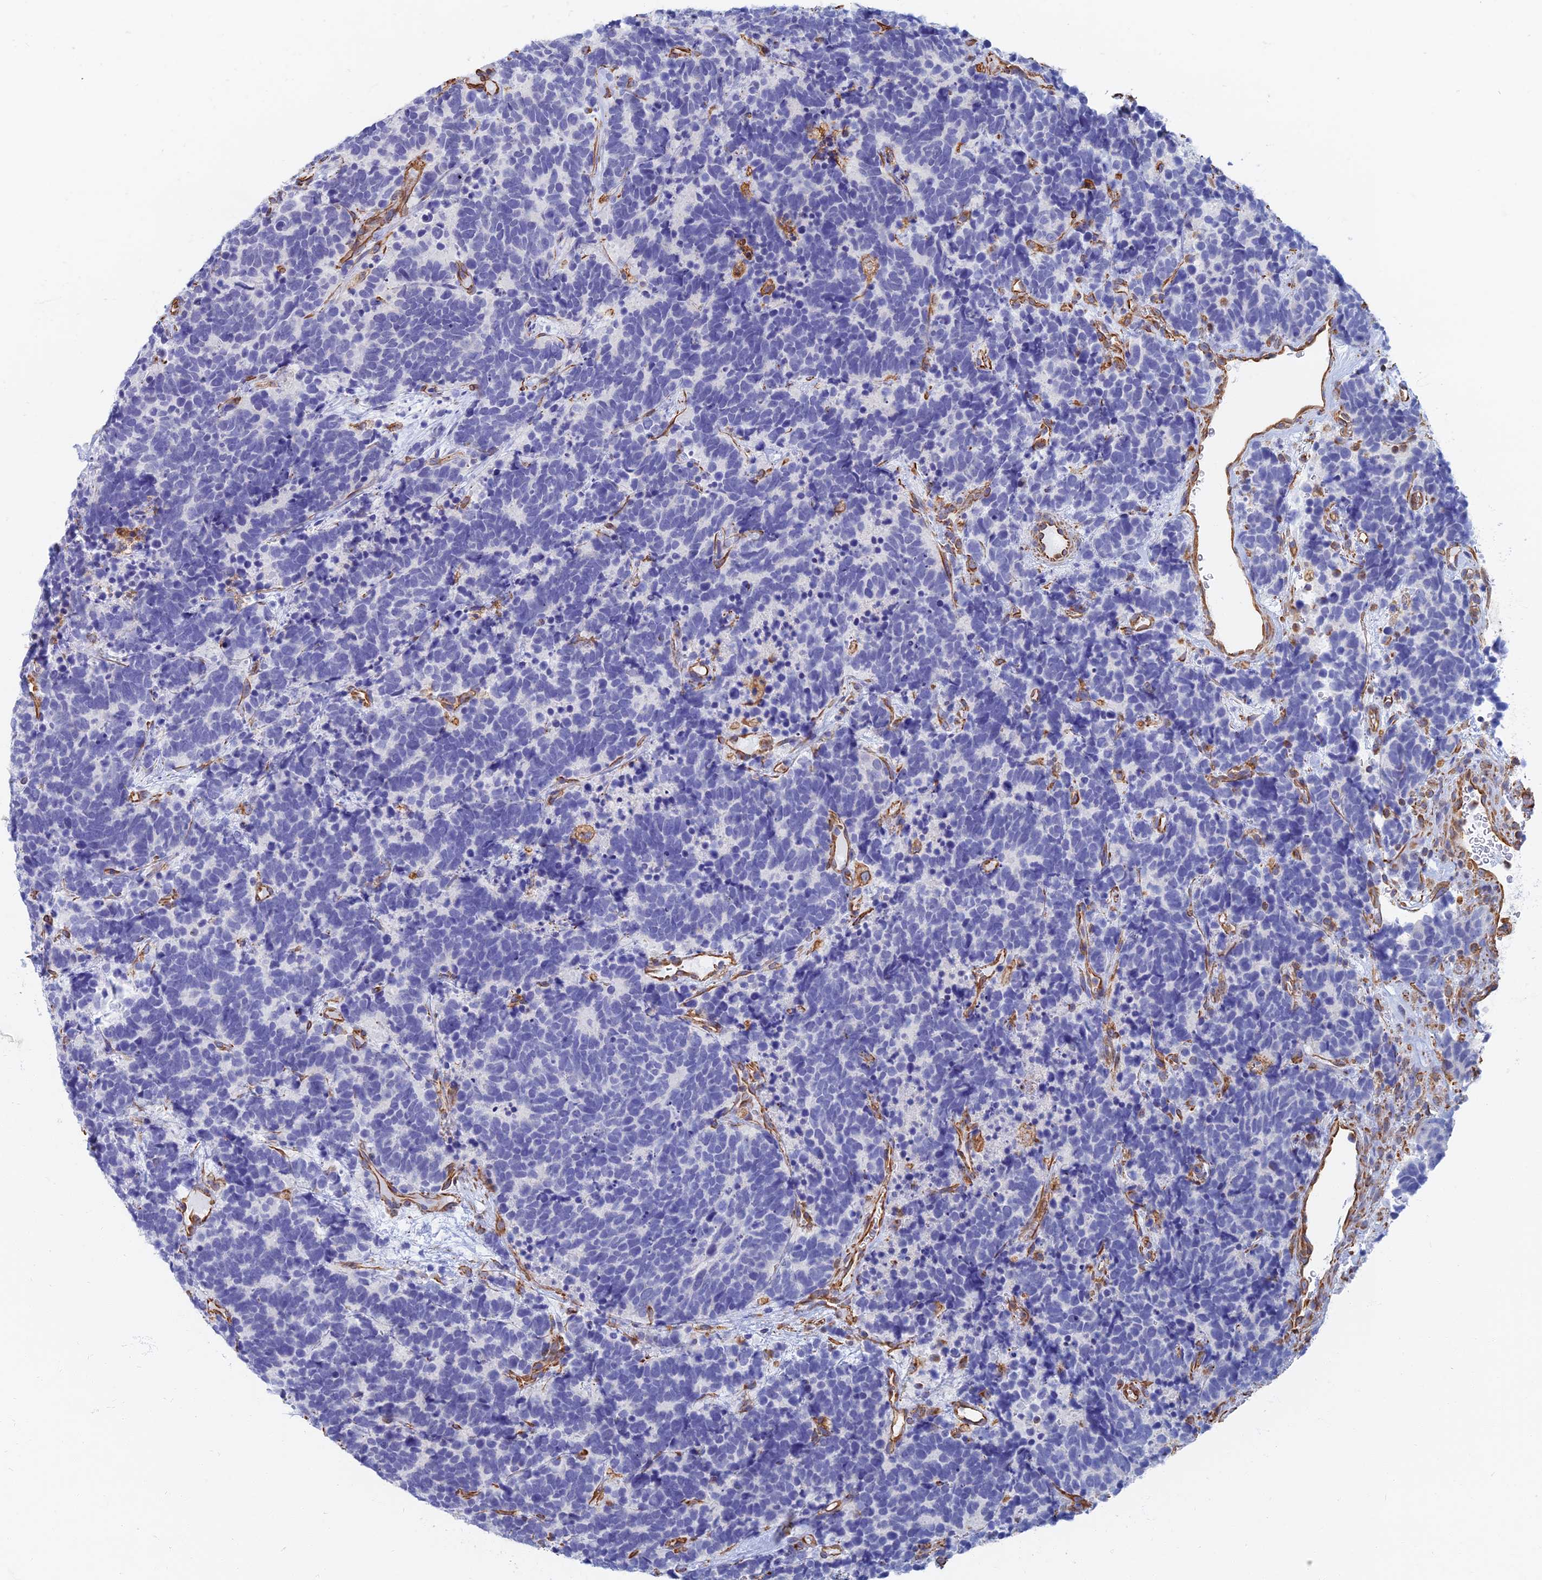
{"staining": {"intensity": "negative", "quantity": "none", "location": "none"}, "tissue": "carcinoid", "cell_type": "Tumor cells", "image_type": "cancer", "snomed": [{"axis": "morphology", "description": "Carcinoma, NOS"}, {"axis": "morphology", "description": "Carcinoid, malignant, NOS"}, {"axis": "topography", "description": "Urinary bladder"}], "caption": "The image displays no staining of tumor cells in malignant carcinoid.", "gene": "RMC1", "patient": {"sex": "male", "age": 57}}